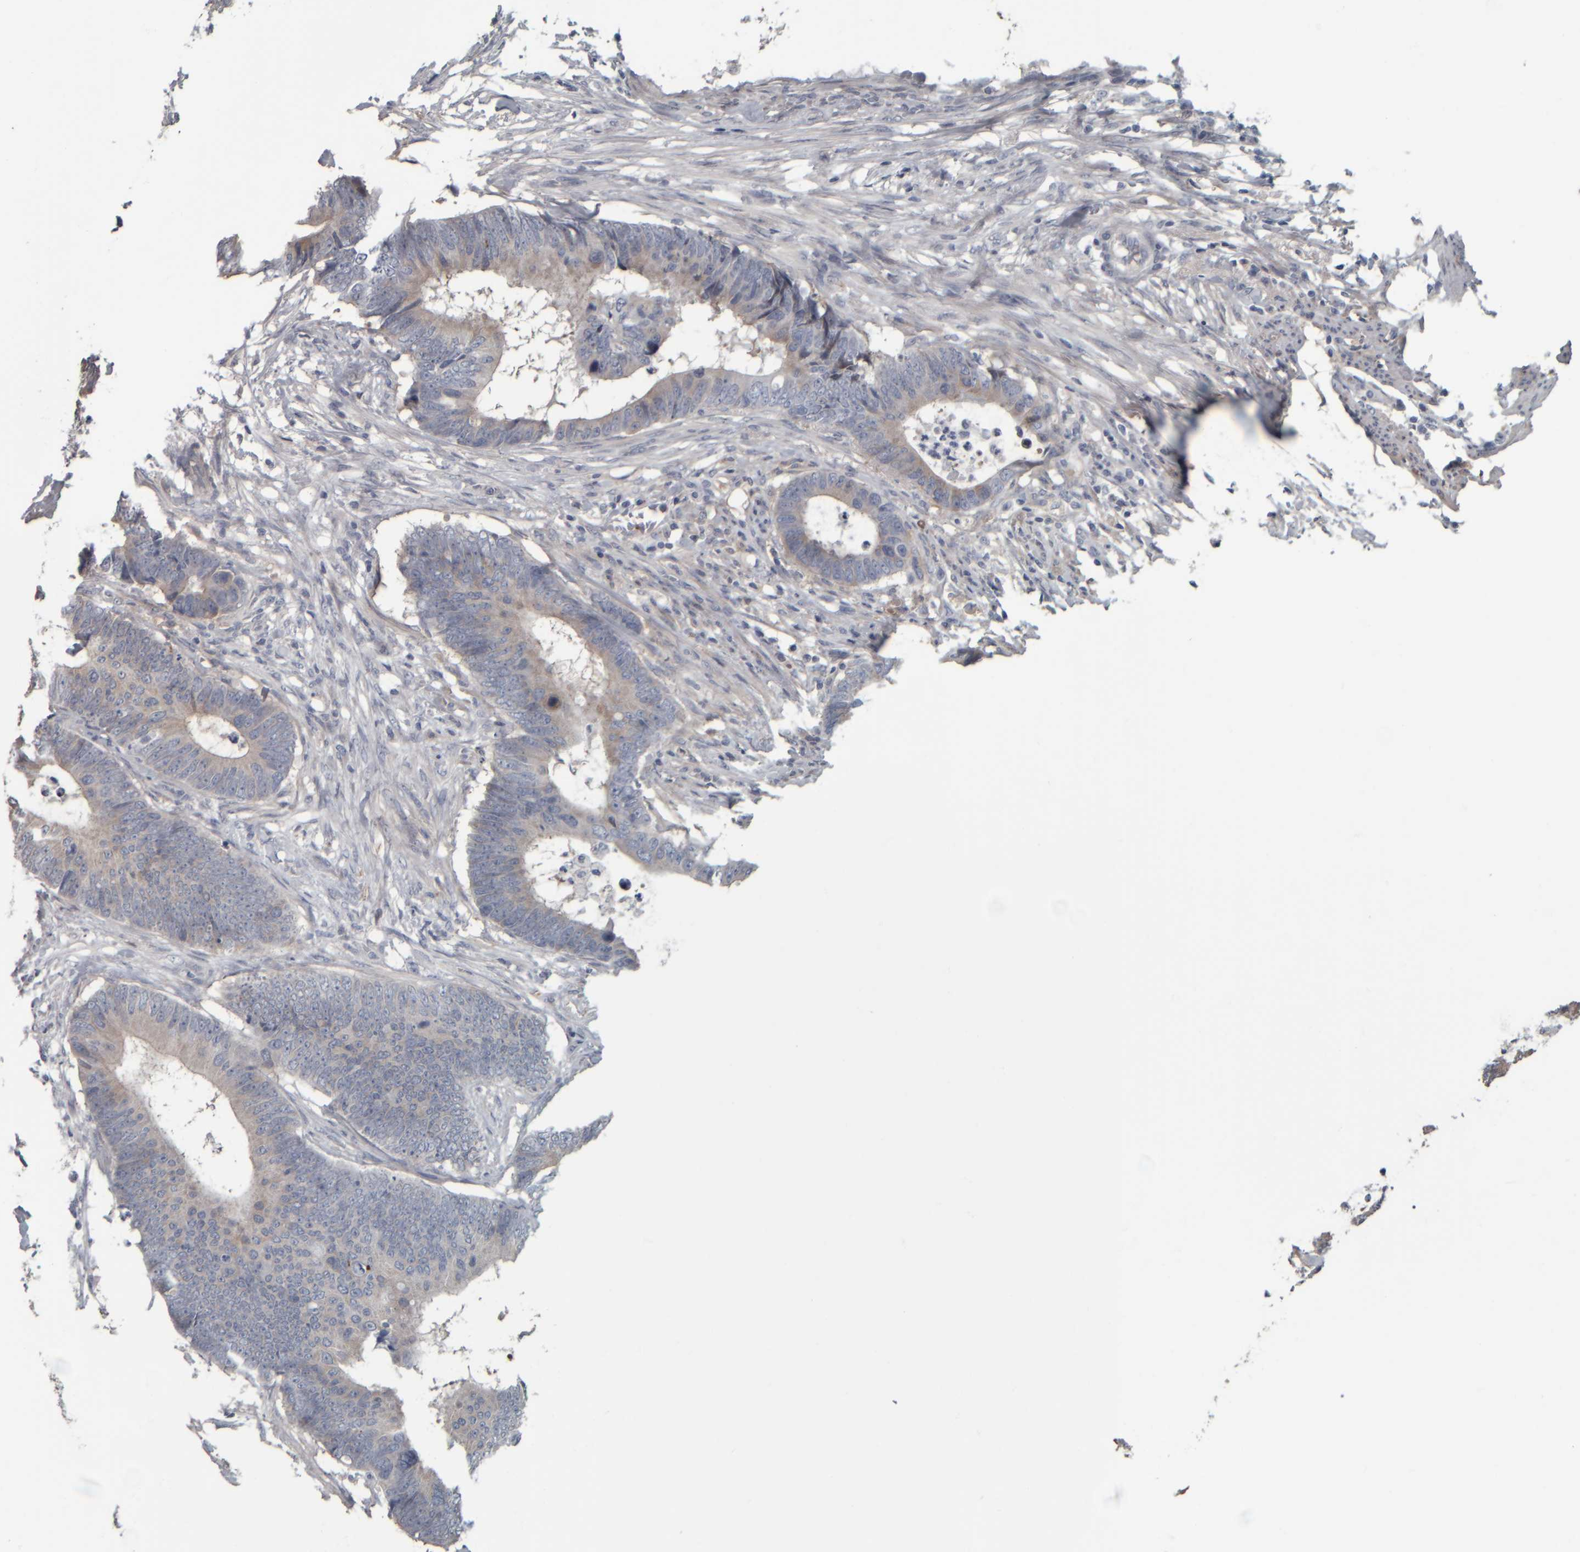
{"staining": {"intensity": "weak", "quantity": "<25%", "location": "cytoplasmic/membranous"}, "tissue": "colorectal cancer", "cell_type": "Tumor cells", "image_type": "cancer", "snomed": [{"axis": "morphology", "description": "Adenocarcinoma, NOS"}, {"axis": "topography", "description": "Colon"}], "caption": "Immunohistochemical staining of human colorectal adenocarcinoma demonstrates no significant expression in tumor cells.", "gene": "CAVIN4", "patient": {"sex": "male", "age": 56}}